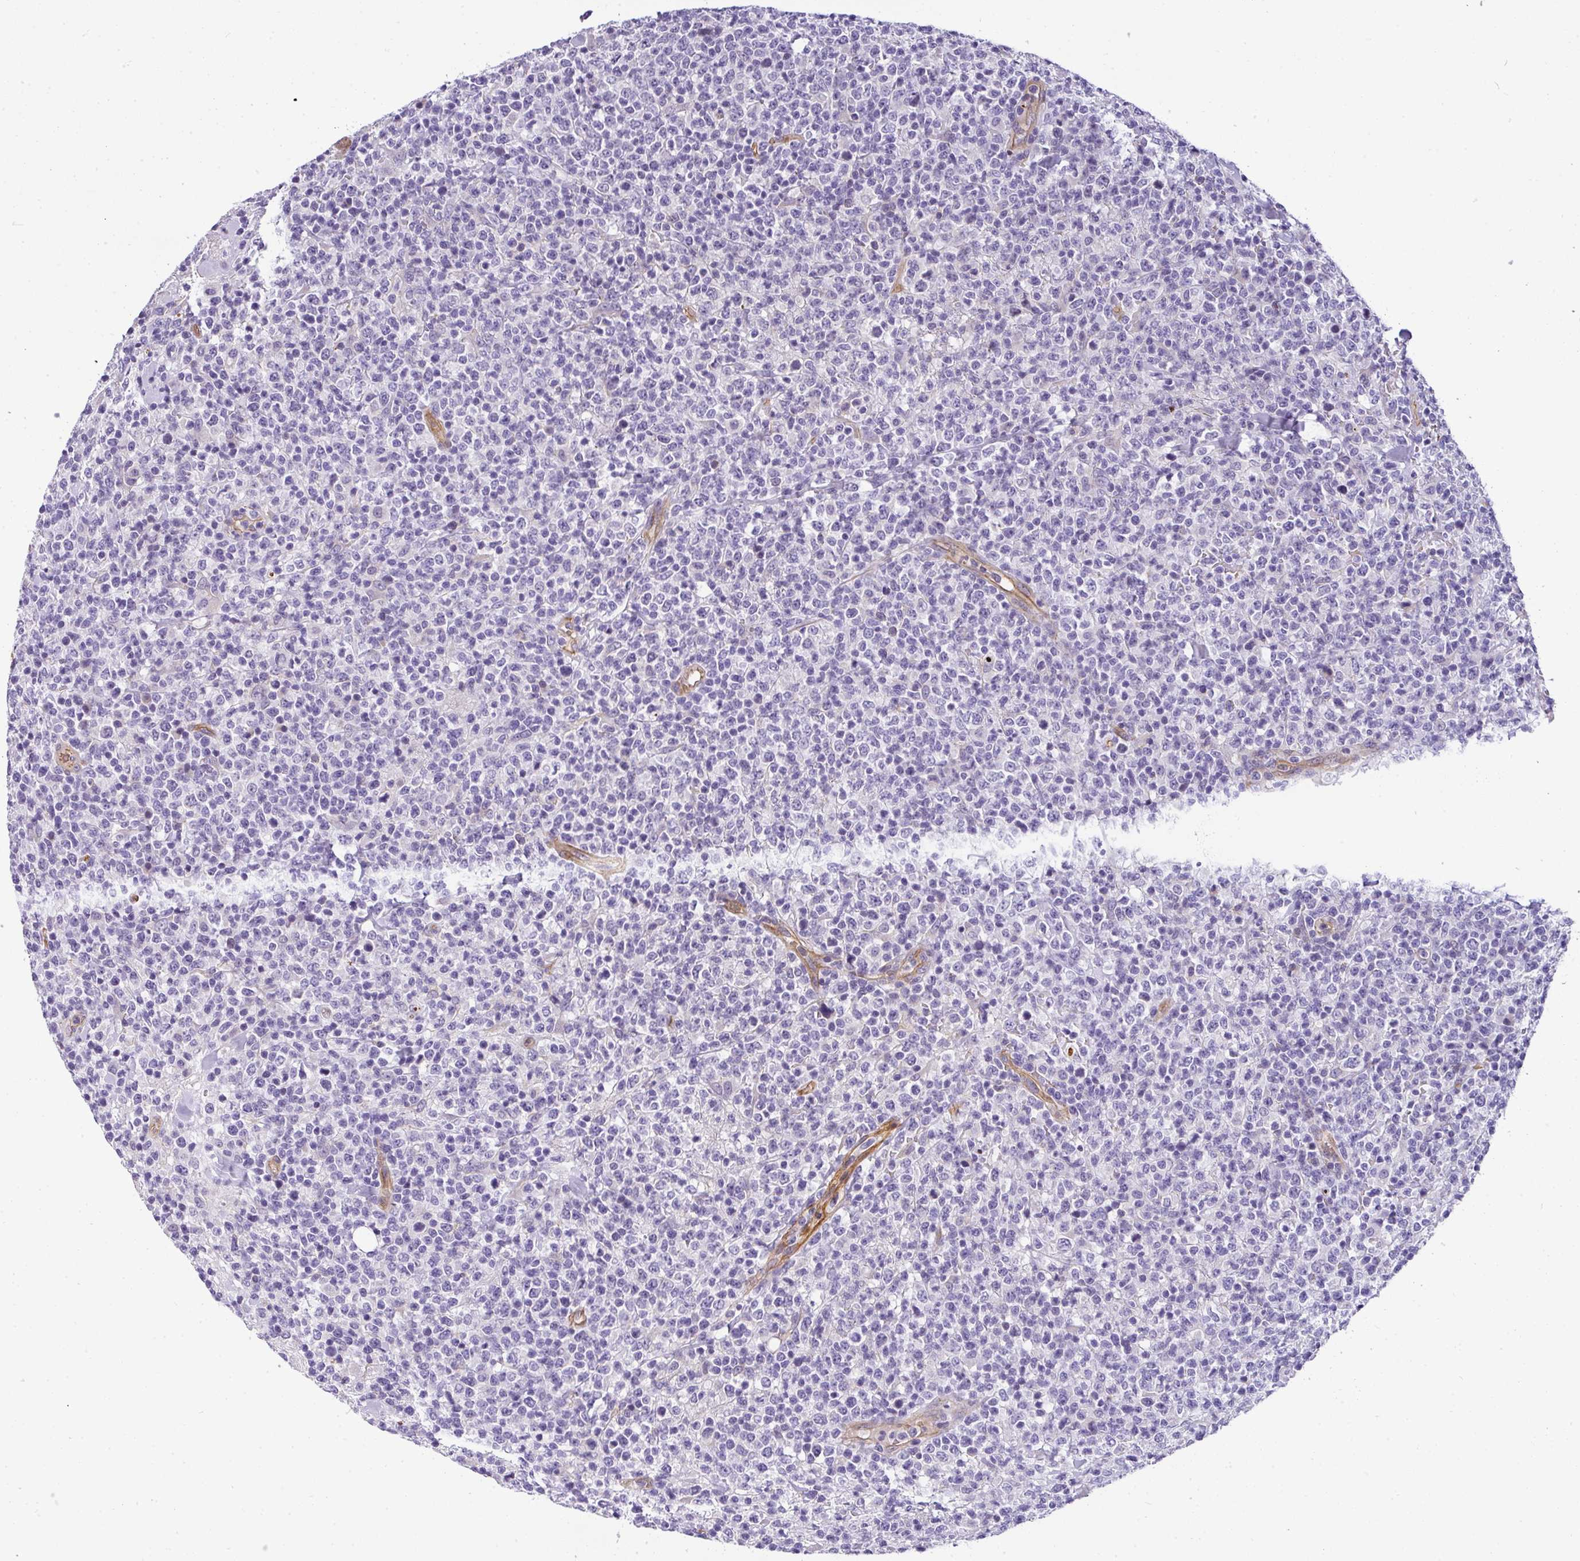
{"staining": {"intensity": "negative", "quantity": "none", "location": "none"}, "tissue": "lymphoma", "cell_type": "Tumor cells", "image_type": "cancer", "snomed": [{"axis": "morphology", "description": "Malignant lymphoma, non-Hodgkin's type, High grade"}, {"axis": "topography", "description": "Colon"}], "caption": "Immunohistochemistry image of neoplastic tissue: human malignant lymphoma, non-Hodgkin's type (high-grade) stained with DAB demonstrates no significant protein positivity in tumor cells.", "gene": "OR11H4", "patient": {"sex": "female", "age": 53}}